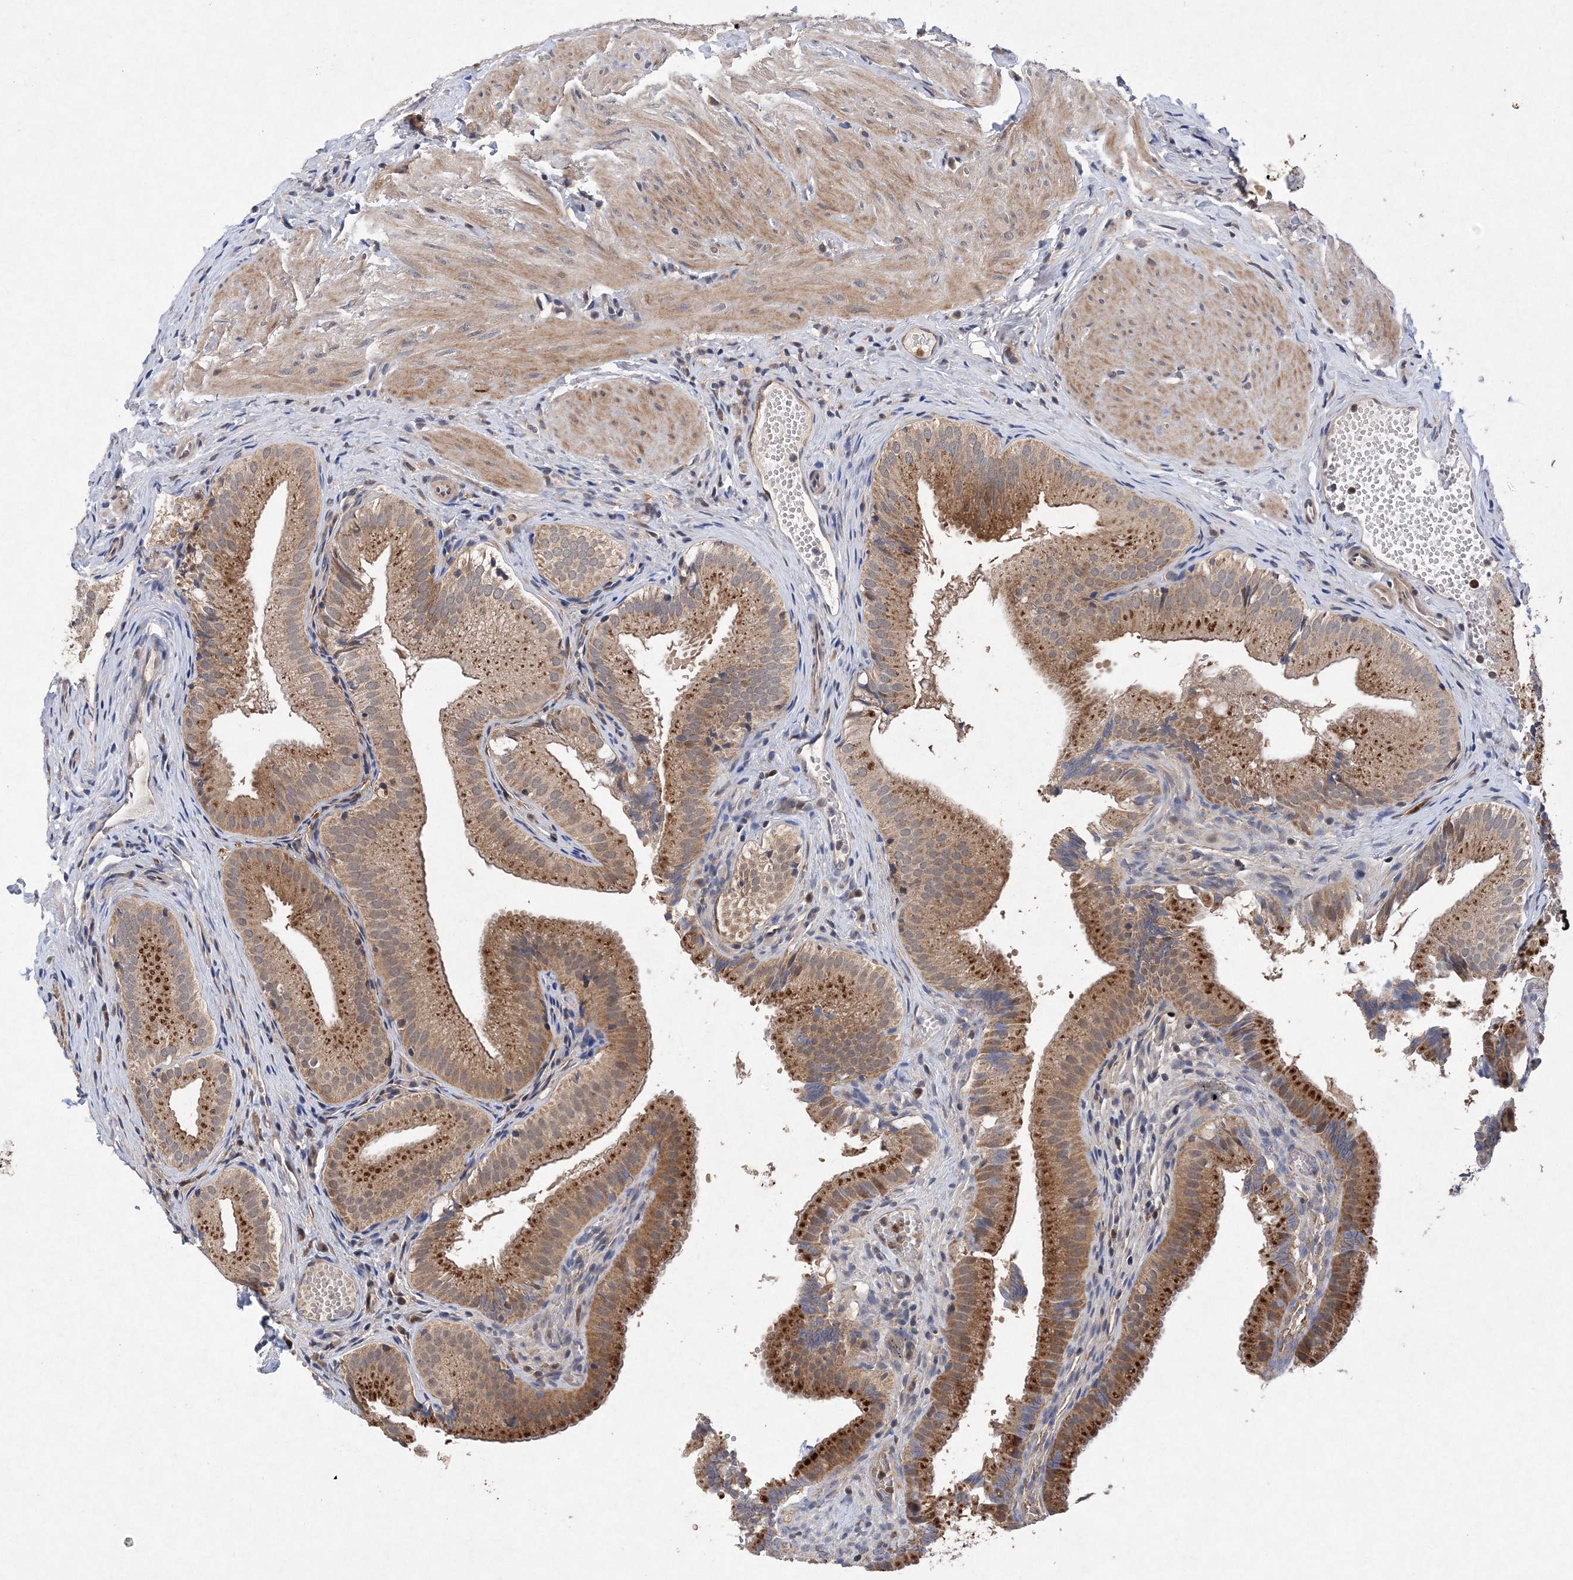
{"staining": {"intensity": "strong", "quantity": ">75%", "location": "cytoplasmic/membranous"}, "tissue": "gallbladder", "cell_type": "Glandular cells", "image_type": "normal", "snomed": [{"axis": "morphology", "description": "Normal tissue, NOS"}, {"axis": "topography", "description": "Gallbladder"}], "caption": "Immunohistochemistry staining of benign gallbladder, which demonstrates high levels of strong cytoplasmic/membranous expression in about >75% of glandular cells indicating strong cytoplasmic/membranous protein positivity. The staining was performed using DAB (brown) for protein detection and nuclei were counterstained in hematoxylin (blue).", "gene": "PROSER1", "patient": {"sex": "female", "age": 30}}